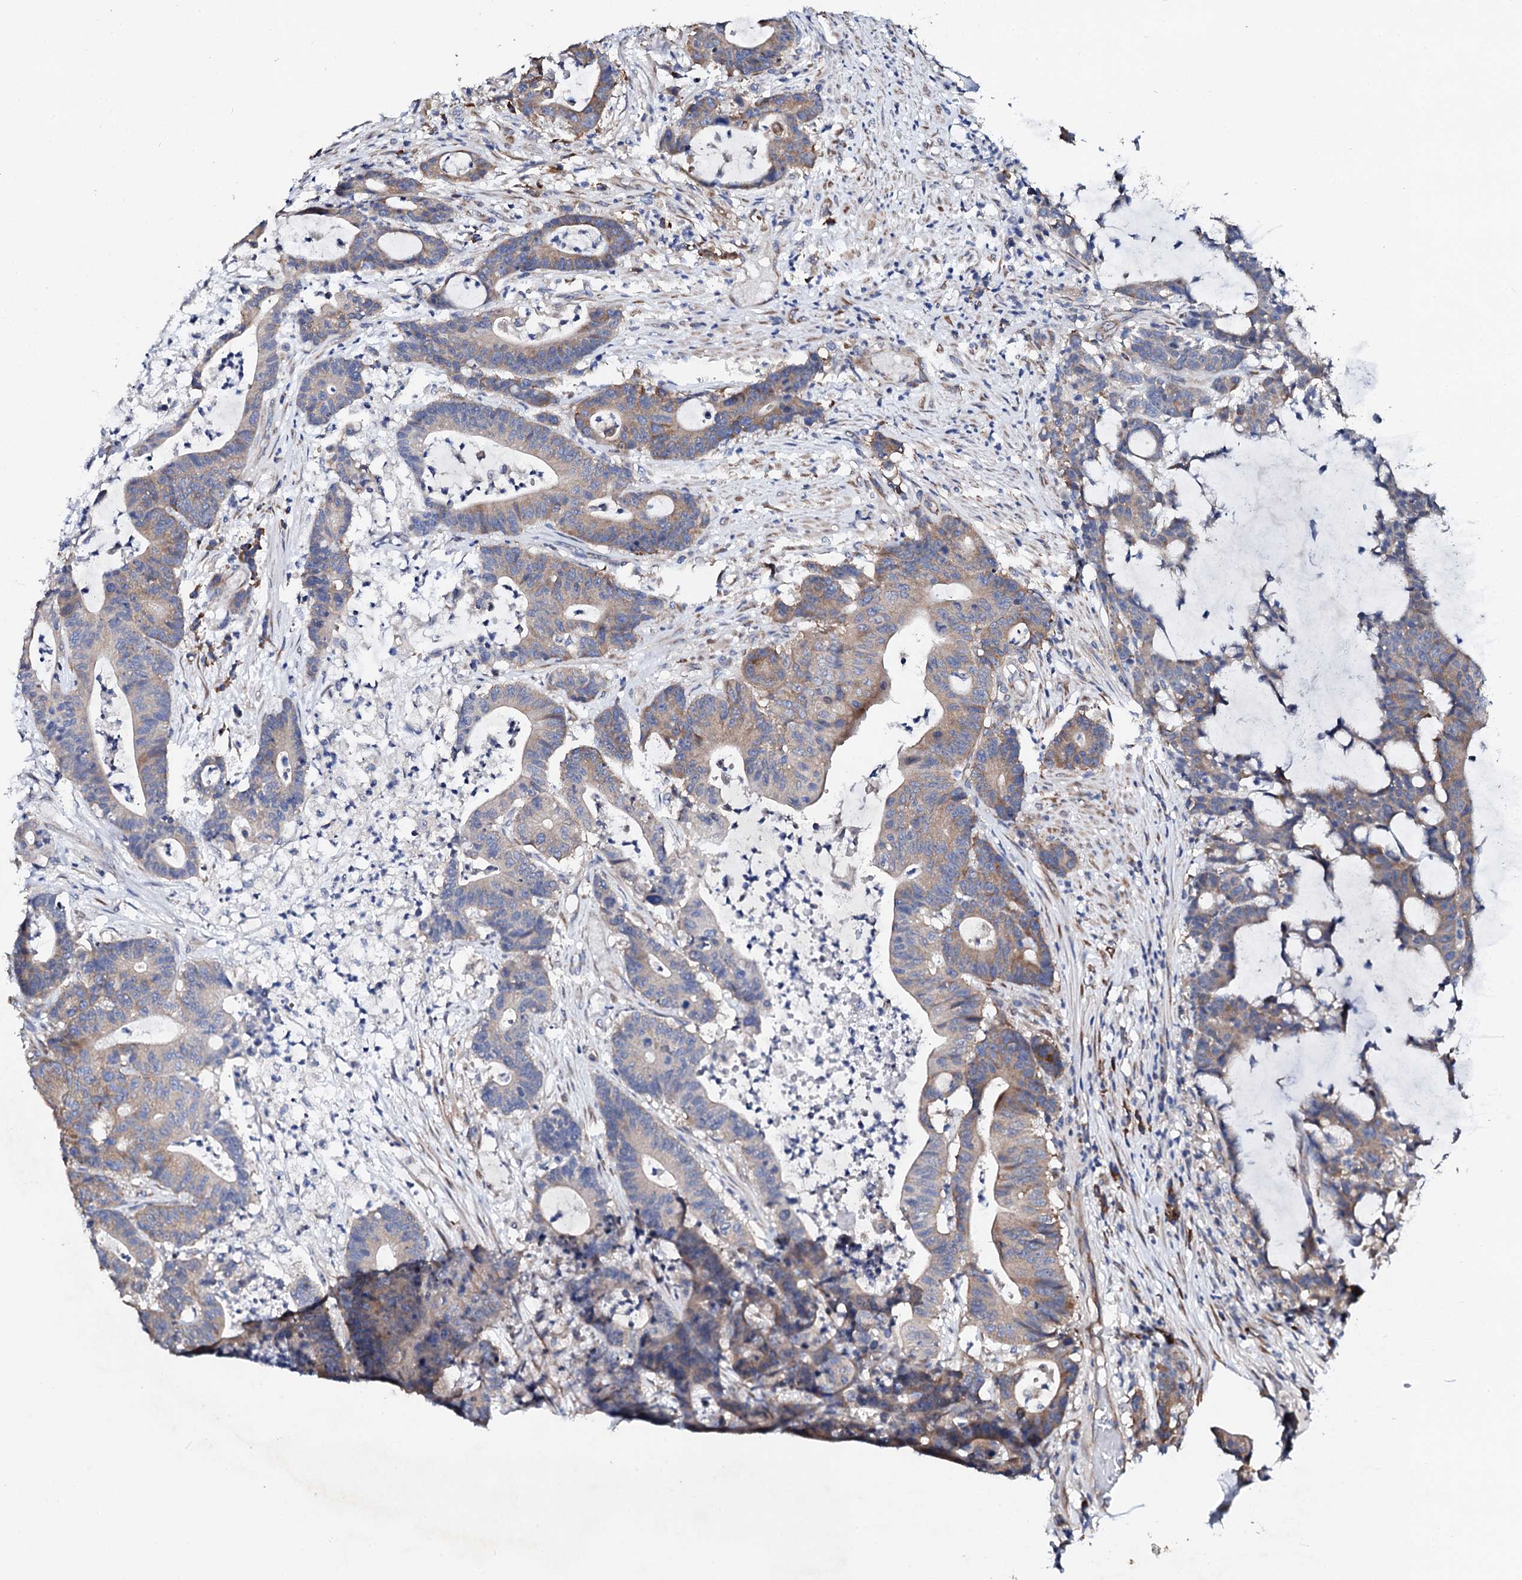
{"staining": {"intensity": "weak", "quantity": "25%-75%", "location": "cytoplasmic/membranous"}, "tissue": "colorectal cancer", "cell_type": "Tumor cells", "image_type": "cancer", "snomed": [{"axis": "morphology", "description": "Adenocarcinoma, NOS"}, {"axis": "topography", "description": "Colon"}], "caption": "Adenocarcinoma (colorectal) stained with immunohistochemistry (IHC) displays weak cytoplasmic/membranous staining in approximately 25%-75% of tumor cells.", "gene": "NUP58", "patient": {"sex": "female", "age": 84}}